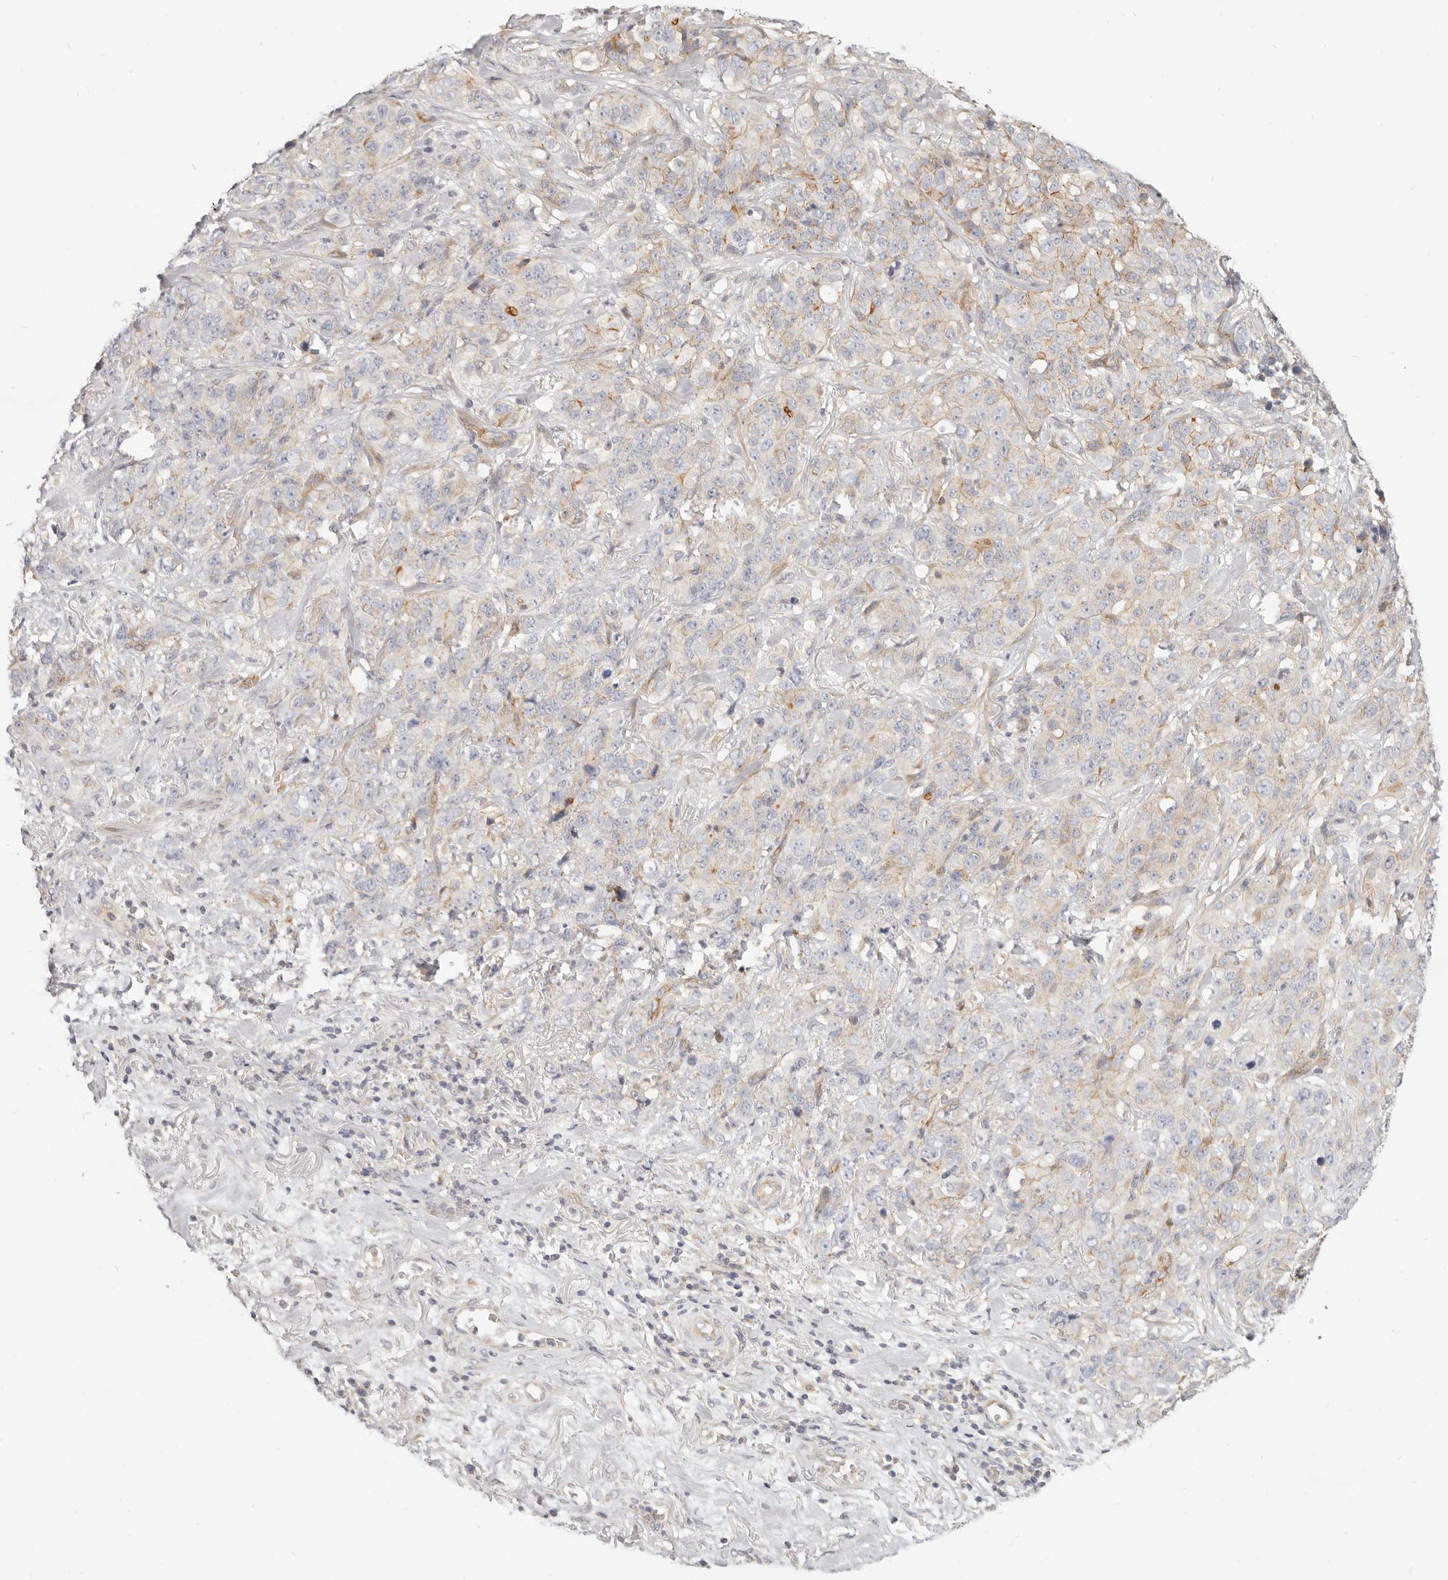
{"staining": {"intensity": "moderate", "quantity": "<25%", "location": "cytoplasmic/membranous"}, "tissue": "stomach cancer", "cell_type": "Tumor cells", "image_type": "cancer", "snomed": [{"axis": "morphology", "description": "Adenocarcinoma, NOS"}, {"axis": "topography", "description": "Stomach"}], "caption": "Stomach cancer stained with IHC shows moderate cytoplasmic/membranous staining in about <25% of tumor cells.", "gene": "LTB4R2", "patient": {"sex": "male", "age": 48}}